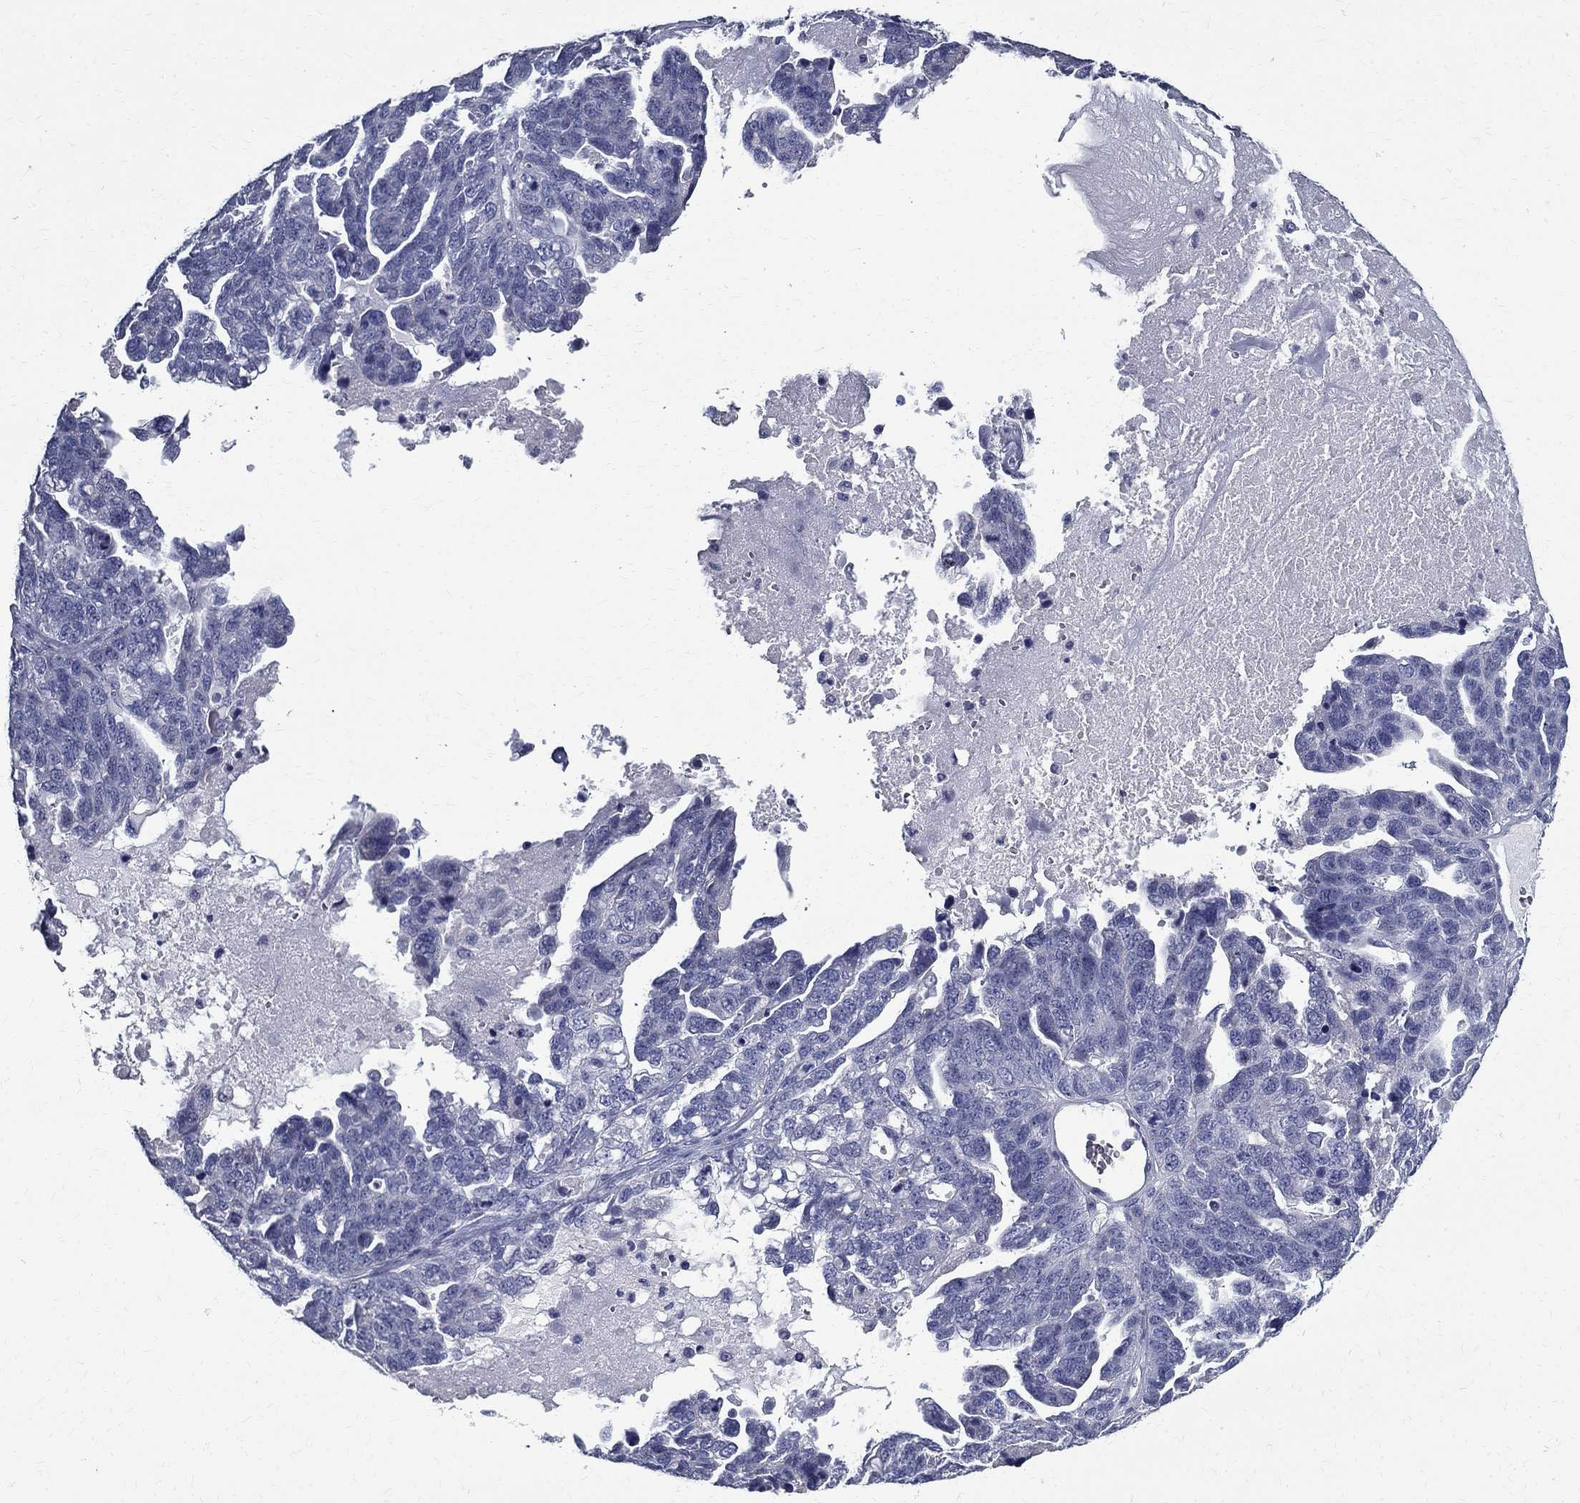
{"staining": {"intensity": "negative", "quantity": "none", "location": "none"}, "tissue": "ovarian cancer", "cell_type": "Tumor cells", "image_type": "cancer", "snomed": [{"axis": "morphology", "description": "Cystadenocarcinoma, serous, NOS"}, {"axis": "topography", "description": "Ovary"}], "caption": "A high-resolution histopathology image shows IHC staining of serous cystadenocarcinoma (ovarian), which demonstrates no significant positivity in tumor cells.", "gene": "TGM4", "patient": {"sex": "female", "age": 71}}